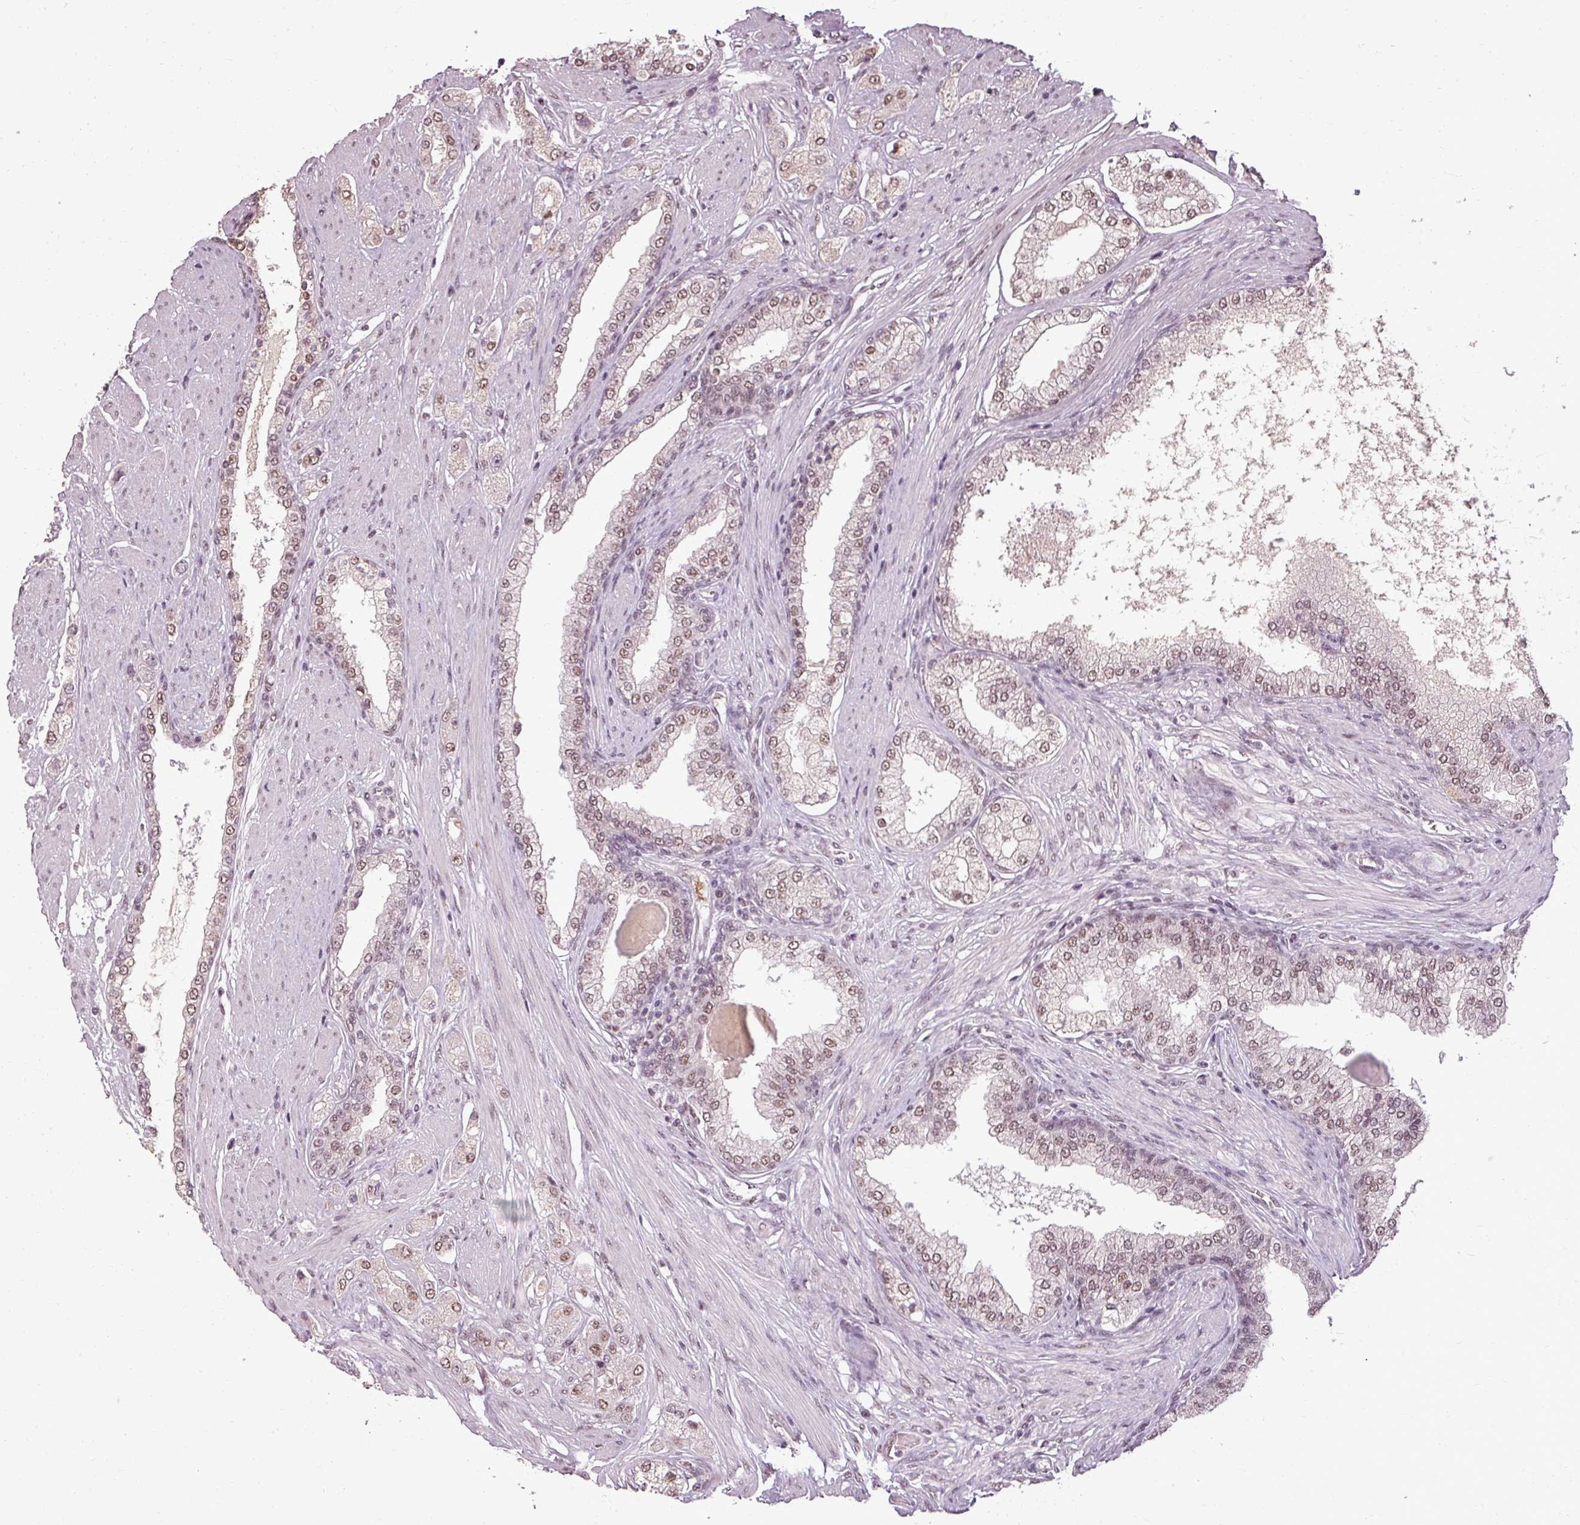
{"staining": {"intensity": "moderate", "quantity": ">75%", "location": "nuclear"}, "tissue": "prostate cancer", "cell_type": "Tumor cells", "image_type": "cancer", "snomed": [{"axis": "morphology", "description": "Adenocarcinoma, High grade"}, {"axis": "topography", "description": "Prostate"}], "caption": "A medium amount of moderate nuclear expression is present in approximately >75% of tumor cells in adenocarcinoma (high-grade) (prostate) tissue. (Brightfield microscopy of DAB IHC at high magnification).", "gene": "BCAS3", "patient": {"sex": "male", "age": 68}}